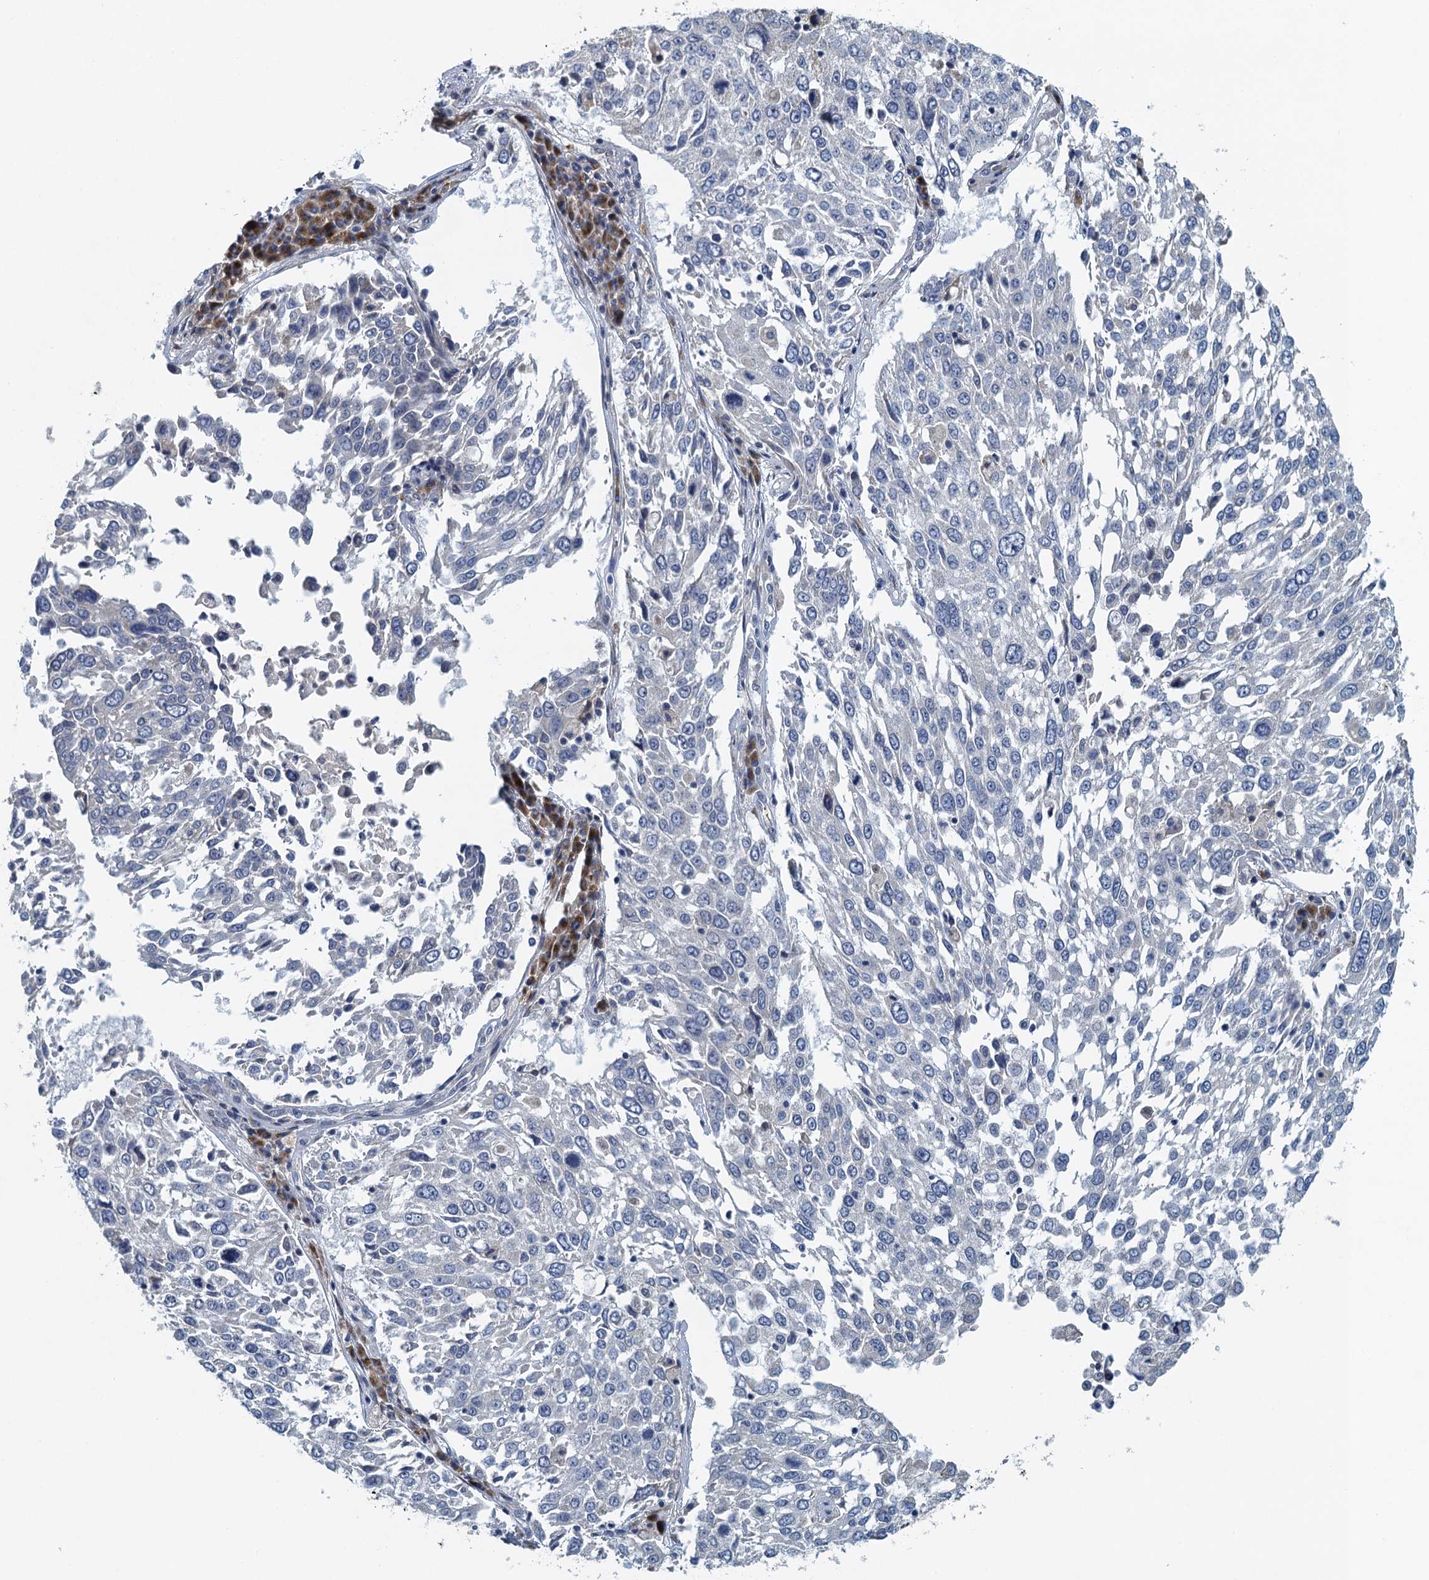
{"staining": {"intensity": "negative", "quantity": "none", "location": "none"}, "tissue": "lung cancer", "cell_type": "Tumor cells", "image_type": "cancer", "snomed": [{"axis": "morphology", "description": "Squamous cell carcinoma, NOS"}, {"axis": "topography", "description": "Lung"}], "caption": "This is an IHC histopathology image of lung cancer (squamous cell carcinoma). There is no expression in tumor cells.", "gene": "ALG2", "patient": {"sex": "male", "age": 65}}